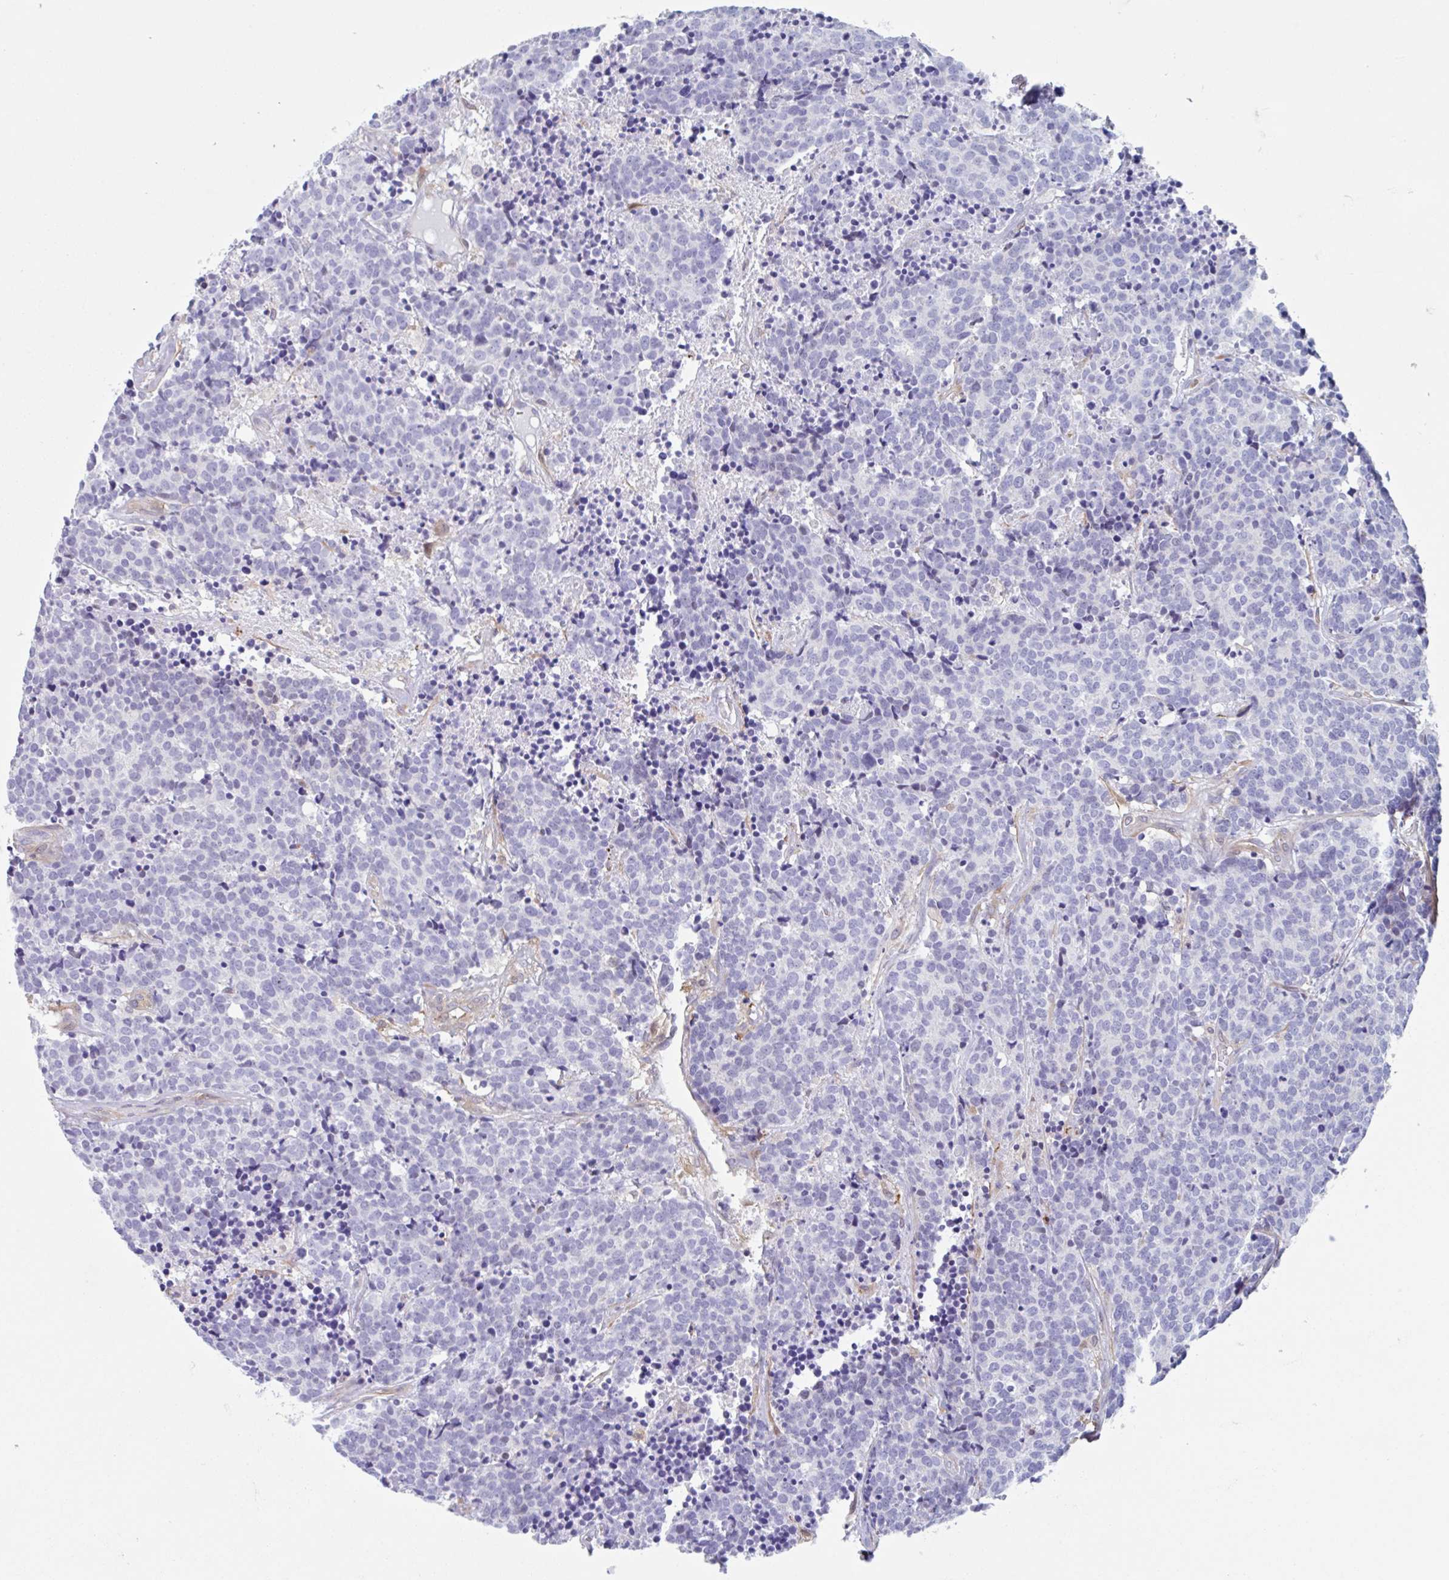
{"staining": {"intensity": "negative", "quantity": "none", "location": "none"}, "tissue": "carcinoid", "cell_type": "Tumor cells", "image_type": "cancer", "snomed": [{"axis": "morphology", "description": "Carcinoid, malignant, NOS"}, {"axis": "topography", "description": "Skin"}], "caption": "High magnification brightfield microscopy of malignant carcinoid stained with DAB (brown) and counterstained with hematoxylin (blue): tumor cells show no significant expression.", "gene": "EFHD1", "patient": {"sex": "female", "age": 79}}